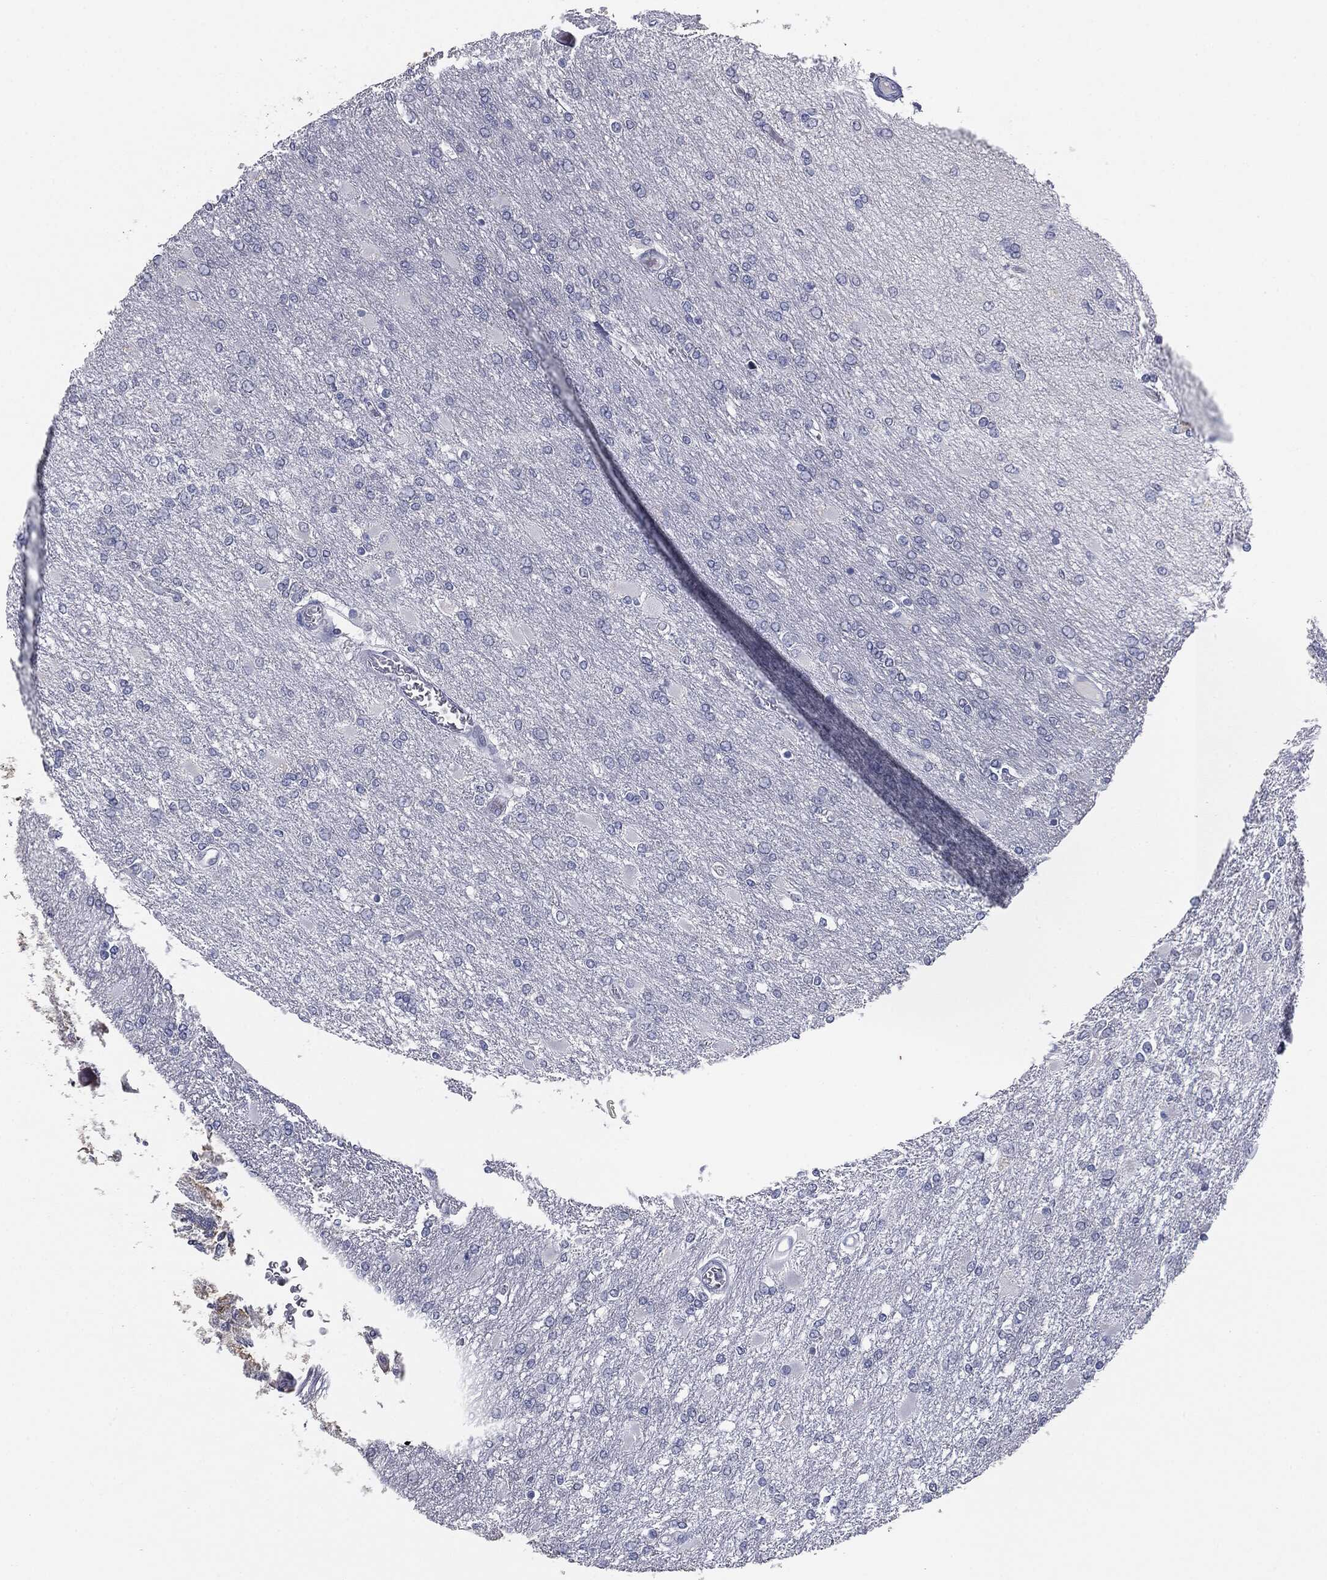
{"staining": {"intensity": "negative", "quantity": "none", "location": "none"}, "tissue": "glioma", "cell_type": "Tumor cells", "image_type": "cancer", "snomed": [{"axis": "morphology", "description": "Glioma, malignant, High grade"}, {"axis": "topography", "description": "Cerebral cortex"}], "caption": "Immunohistochemistry (IHC) histopathology image of neoplastic tissue: malignant glioma (high-grade) stained with DAB (3,3'-diaminobenzidine) demonstrates no significant protein positivity in tumor cells. Nuclei are stained in blue.", "gene": "MUC1", "patient": {"sex": "male", "age": 79}}